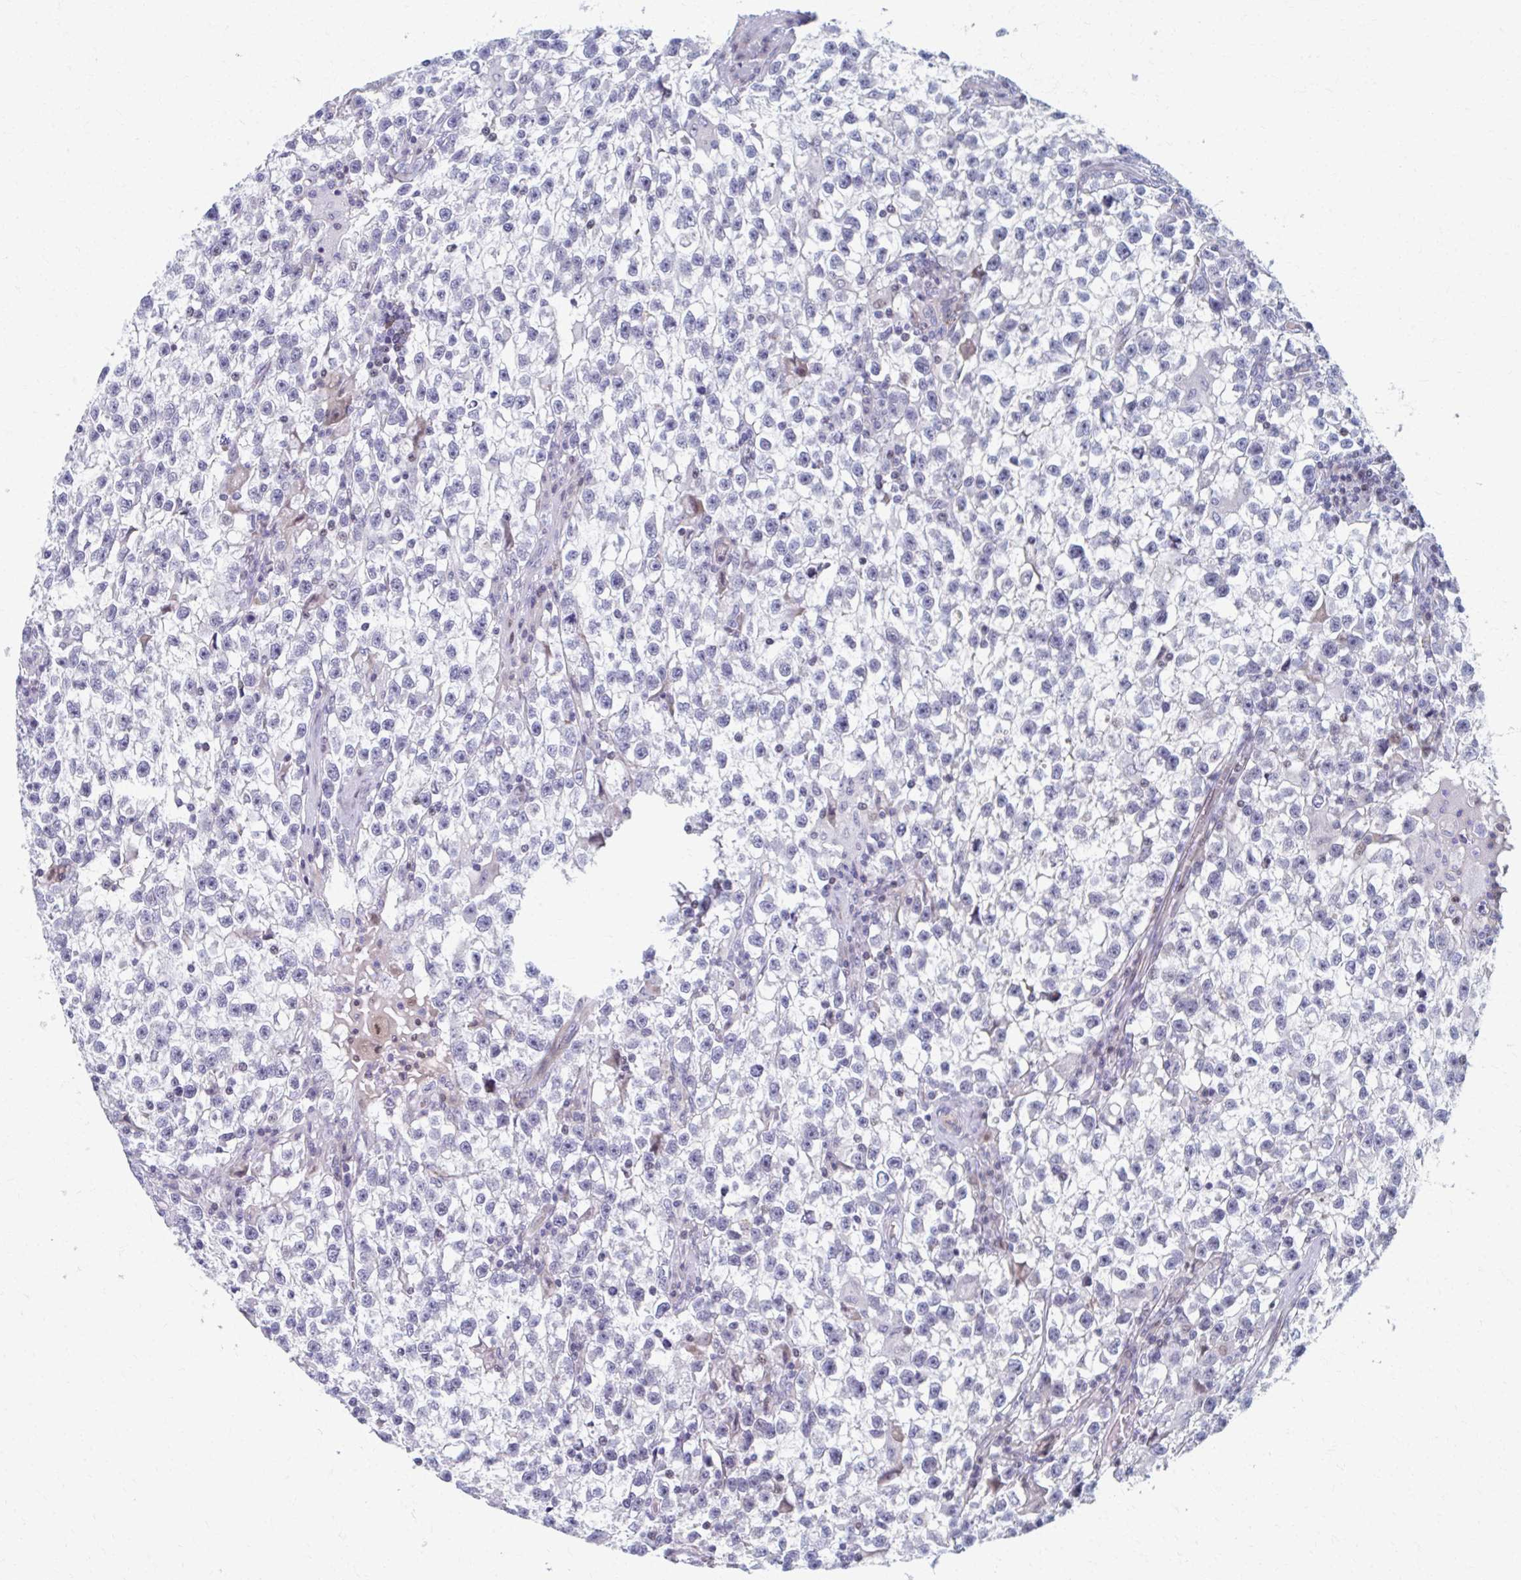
{"staining": {"intensity": "negative", "quantity": "none", "location": "none"}, "tissue": "testis cancer", "cell_type": "Tumor cells", "image_type": "cancer", "snomed": [{"axis": "morphology", "description": "Seminoma, NOS"}, {"axis": "topography", "description": "Testis"}], "caption": "Protein analysis of testis cancer (seminoma) exhibits no significant positivity in tumor cells.", "gene": "ABHD16B", "patient": {"sex": "male", "age": 31}}